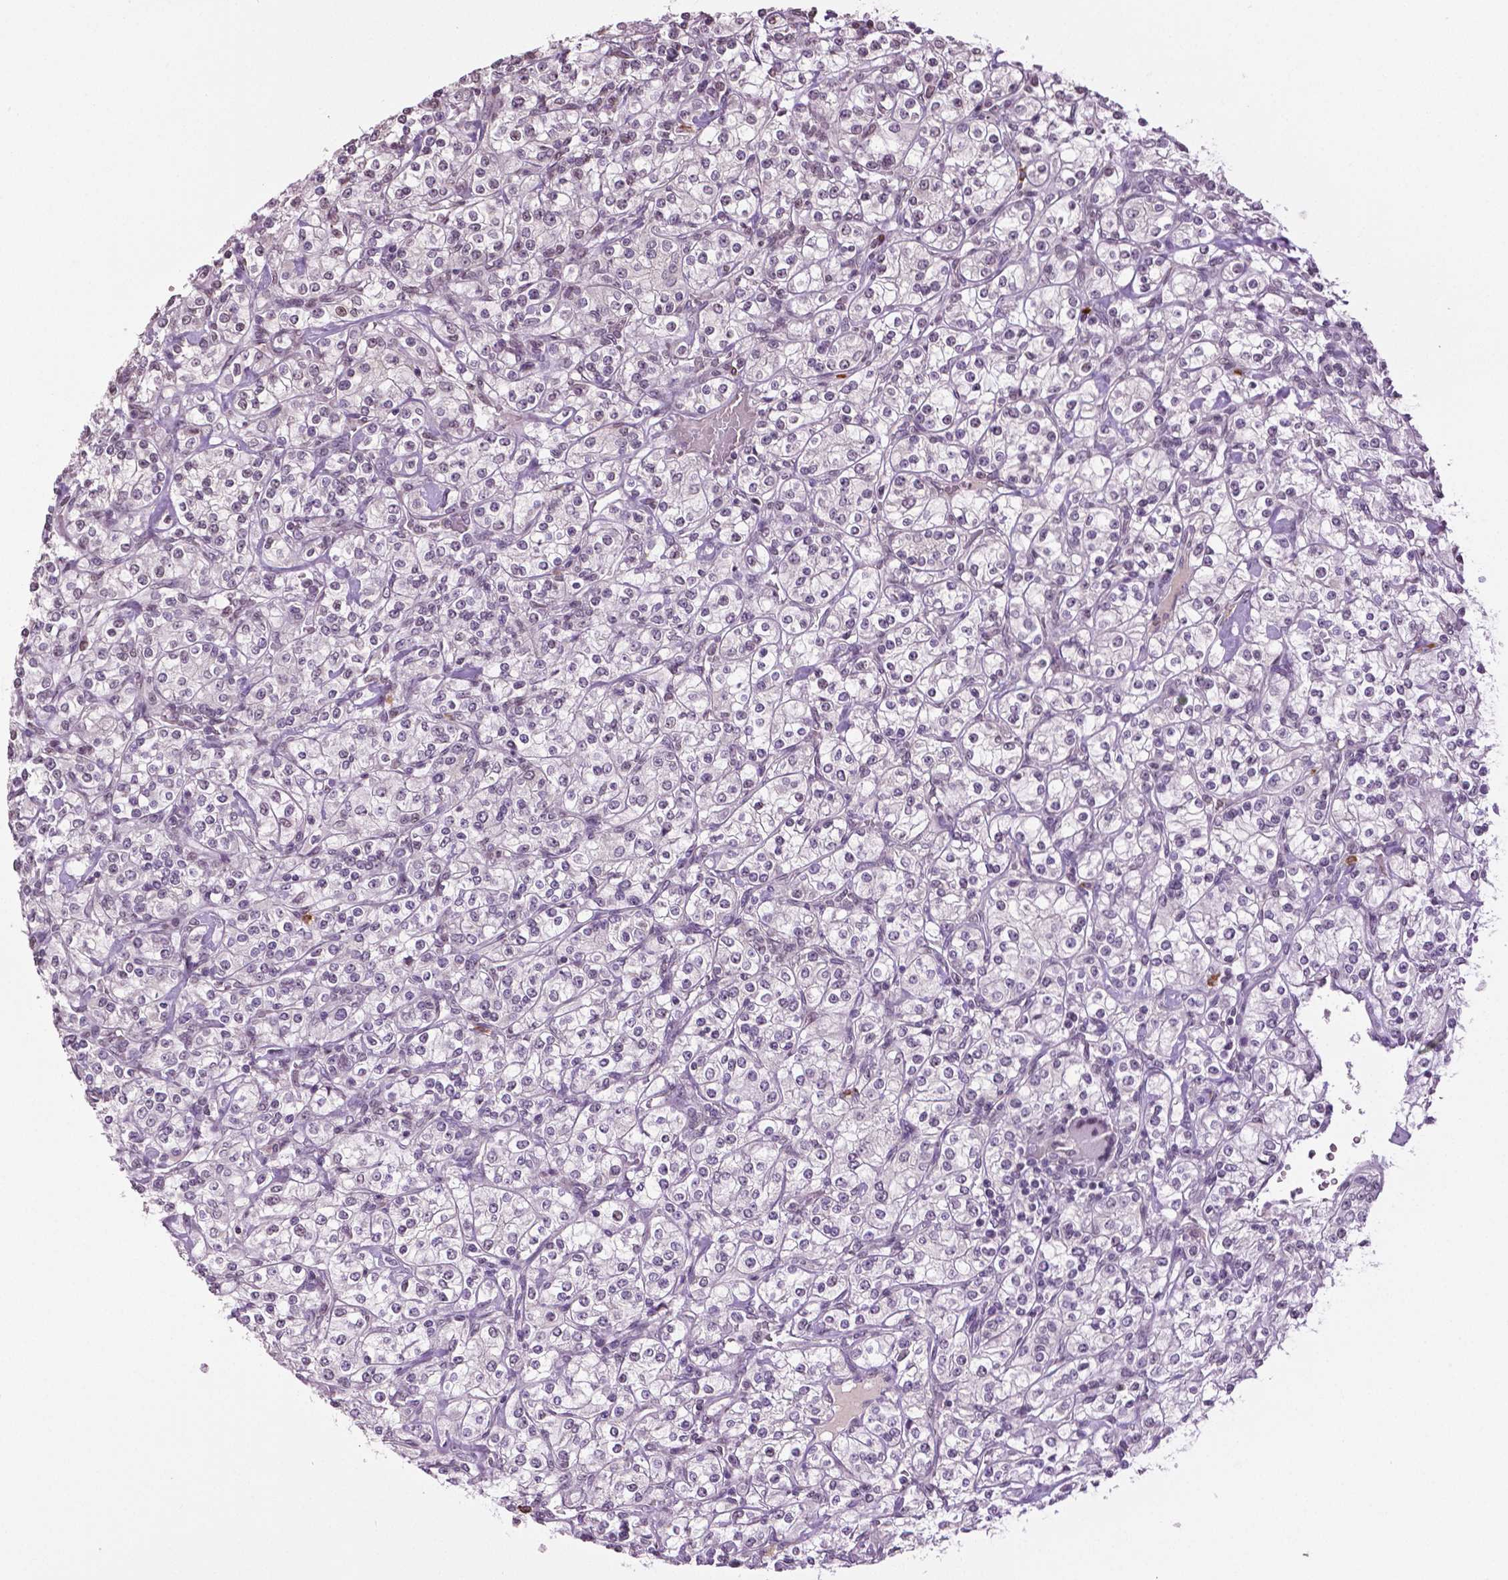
{"staining": {"intensity": "negative", "quantity": "none", "location": "none"}, "tissue": "renal cancer", "cell_type": "Tumor cells", "image_type": "cancer", "snomed": [{"axis": "morphology", "description": "Adenocarcinoma, NOS"}, {"axis": "topography", "description": "Kidney"}], "caption": "DAB immunohistochemical staining of human renal adenocarcinoma demonstrates no significant expression in tumor cells. The staining was performed using DAB (3,3'-diaminobenzidine) to visualize the protein expression in brown, while the nuclei were stained in blue with hematoxylin (Magnification: 20x).", "gene": "DLX5", "patient": {"sex": "male", "age": 77}}